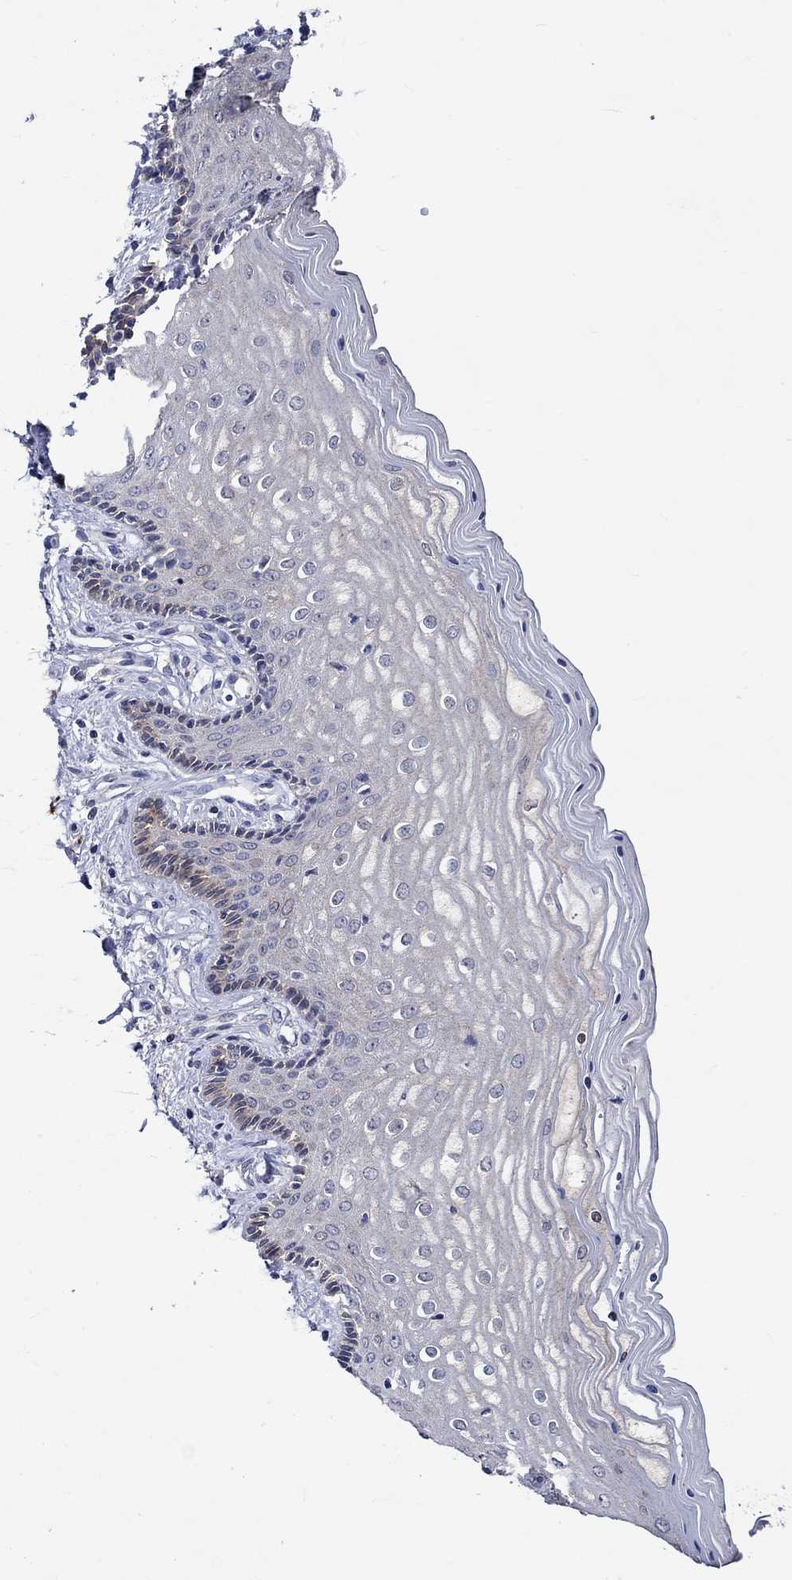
{"staining": {"intensity": "weak", "quantity": "25%-75%", "location": "cytoplasmic/membranous"}, "tissue": "vagina", "cell_type": "Squamous epithelial cells", "image_type": "normal", "snomed": [{"axis": "morphology", "description": "Normal tissue, NOS"}, {"axis": "topography", "description": "Vagina"}], "caption": "Vagina stained with a brown dye shows weak cytoplasmic/membranous positive positivity in about 25%-75% of squamous epithelial cells.", "gene": "CRYAB", "patient": {"sex": "female", "age": 45}}